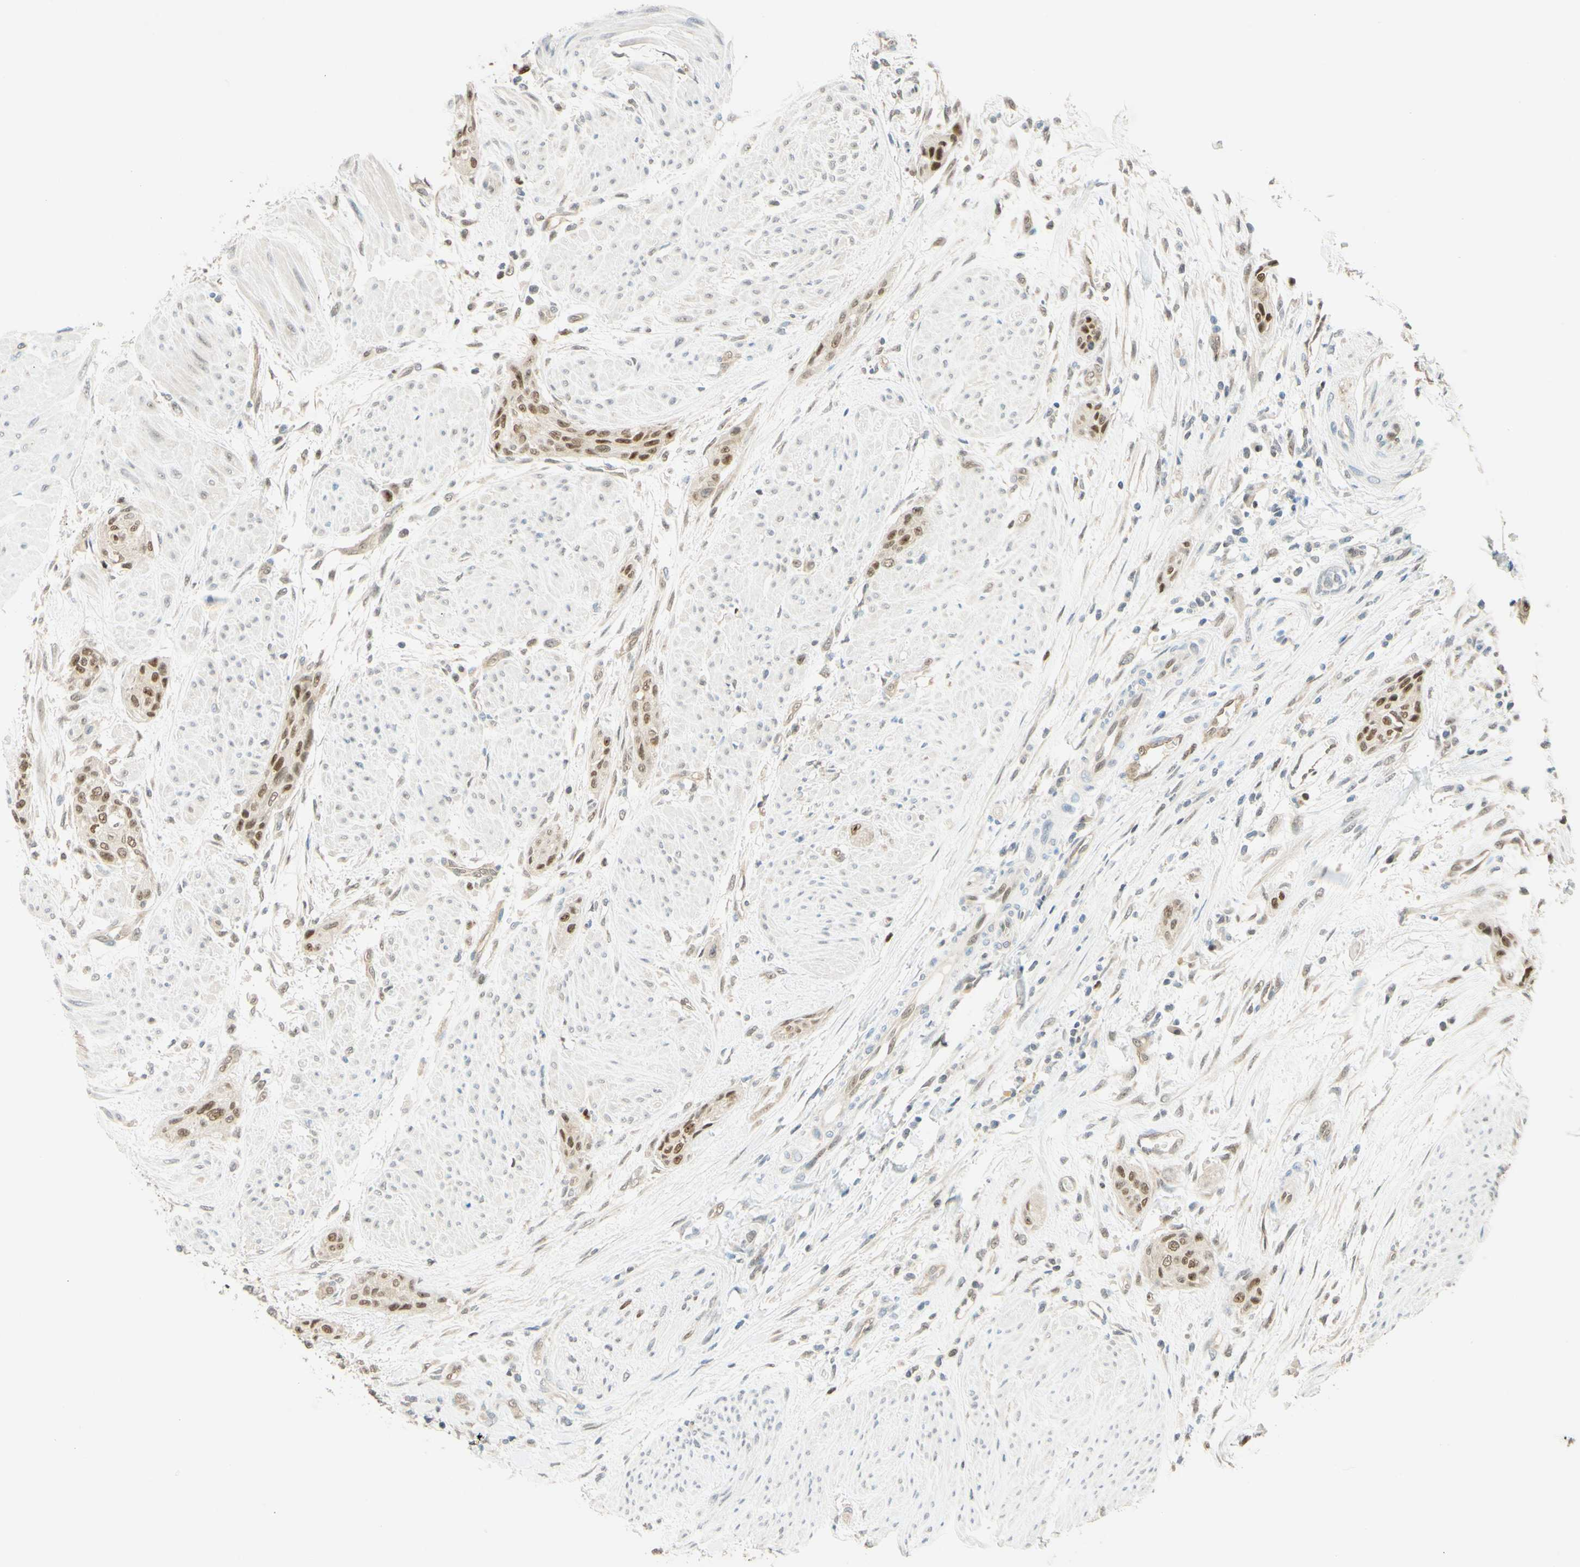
{"staining": {"intensity": "weak", "quantity": "25%-75%", "location": "nuclear"}, "tissue": "urothelial cancer", "cell_type": "Tumor cells", "image_type": "cancer", "snomed": [{"axis": "morphology", "description": "Urothelial carcinoma, High grade"}, {"axis": "topography", "description": "Urinary bladder"}], "caption": "This photomicrograph shows immunohistochemistry (IHC) staining of high-grade urothelial carcinoma, with low weak nuclear positivity in approximately 25%-75% of tumor cells.", "gene": "POLB", "patient": {"sex": "male", "age": 35}}